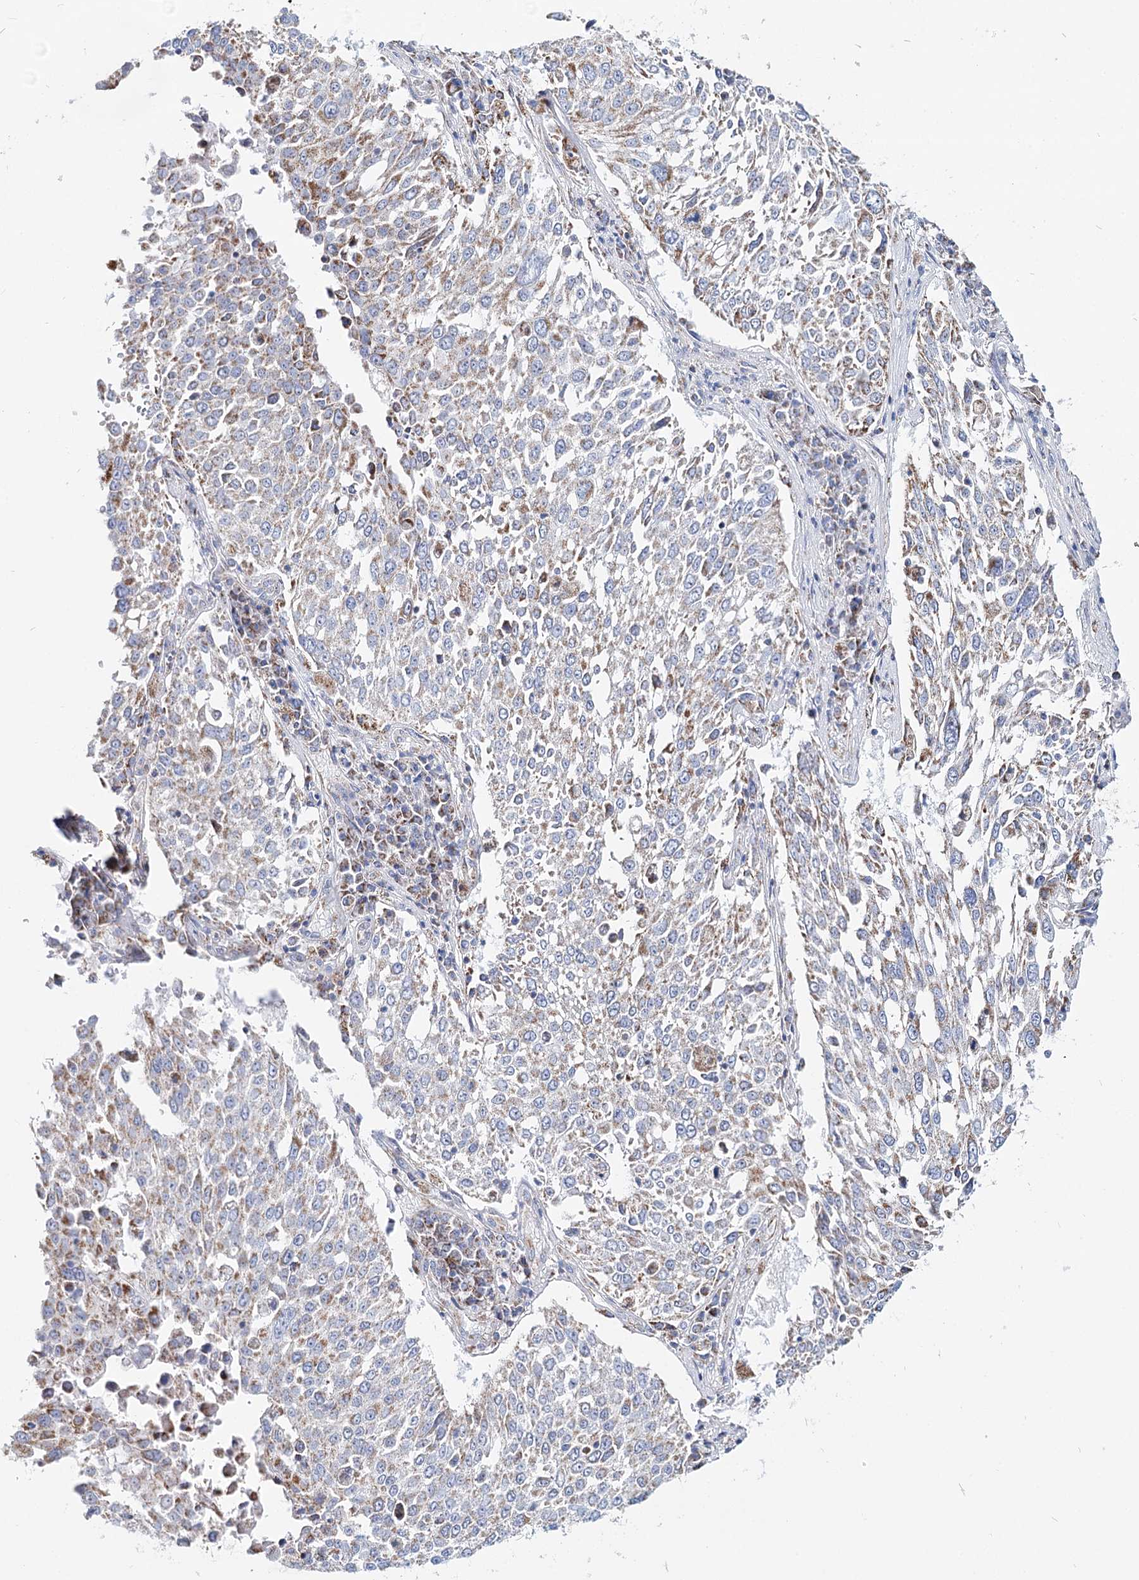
{"staining": {"intensity": "moderate", "quantity": "<25%", "location": "cytoplasmic/membranous"}, "tissue": "lung cancer", "cell_type": "Tumor cells", "image_type": "cancer", "snomed": [{"axis": "morphology", "description": "Squamous cell carcinoma, NOS"}, {"axis": "topography", "description": "Lung"}], "caption": "Lung squamous cell carcinoma stained for a protein exhibits moderate cytoplasmic/membranous positivity in tumor cells.", "gene": "MCCC2", "patient": {"sex": "male", "age": 65}}